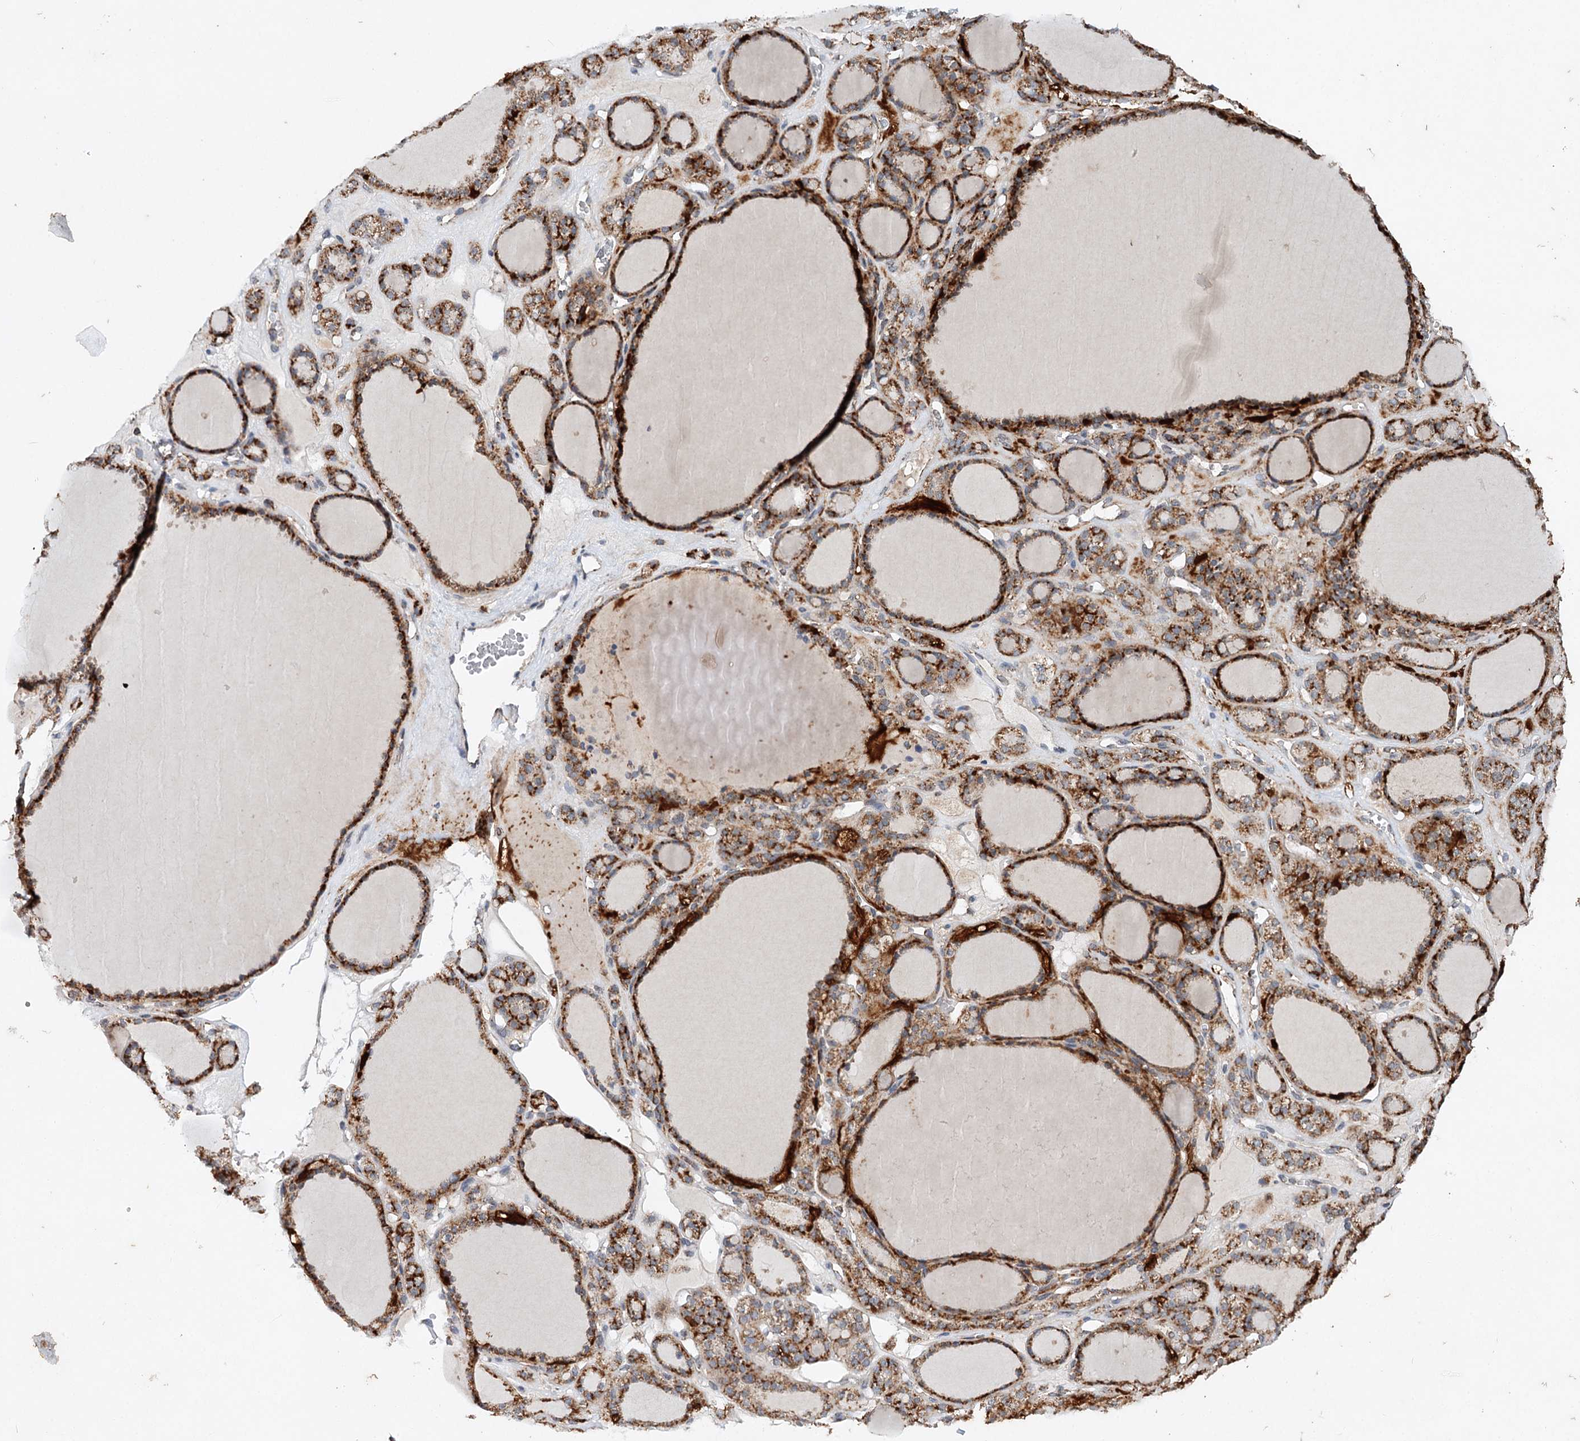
{"staining": {"intensity": "moderate", "quantity": ">75%", "location": "cytoplasmic/membranous"}, "tissue": "thyroid gland", "cell_type": "Glandular cells", "image_type": "normal", "snomed": [{"axis": "morphology", "description": "Normal tissue, NOS"}, {"axis": "topography", "description": "Thyroid gland"}], "caption": "A brown stain labels moderate cytoplasmic/membranous staining of a protein in glandular cells of normal human thyroid gland. Nuclei are stained in blue.", "gene": "PIK3CB", "patient": {"sex": "female", "age": 28}}